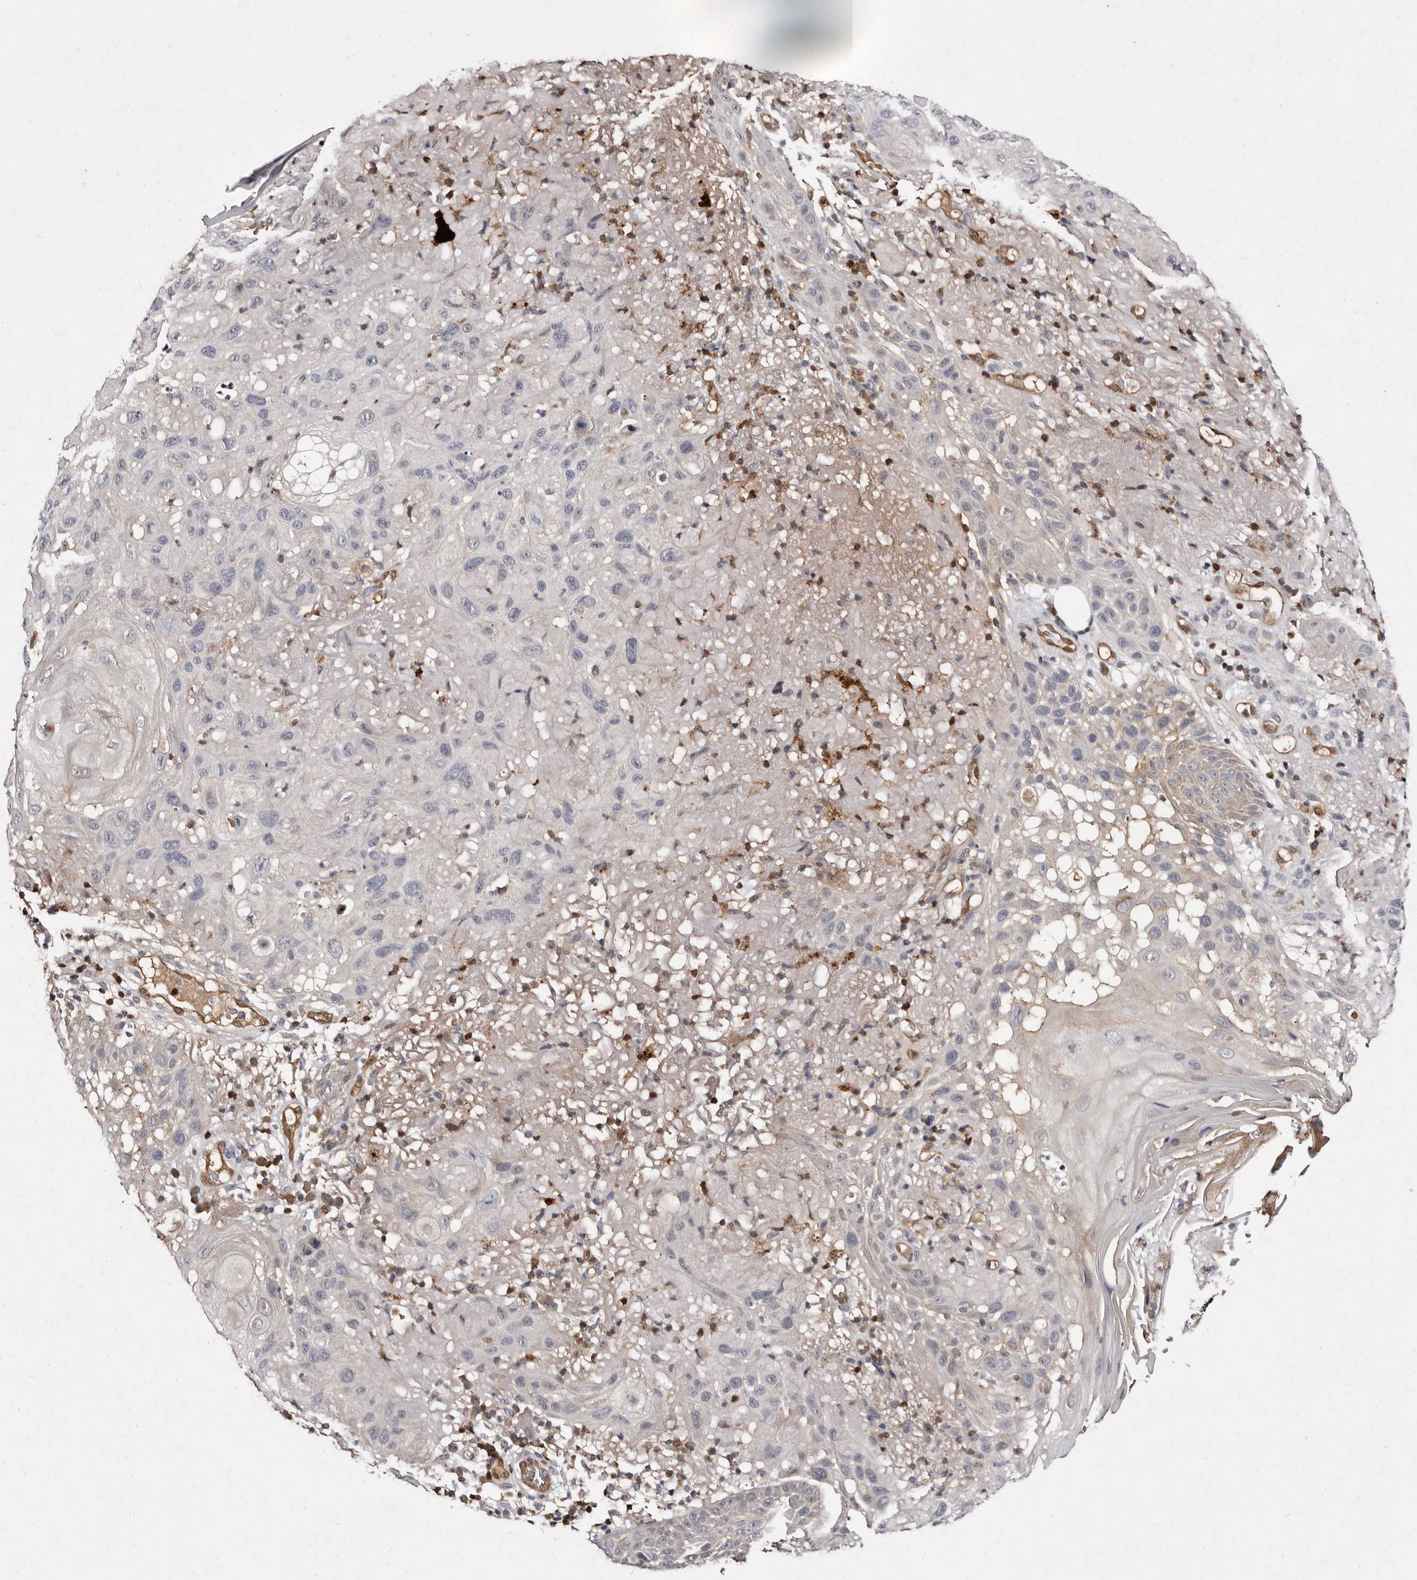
{"staining": {"intensity": "negative", "quantity": "none", "location": "none"}, "tissue": "skin cancer", "cell_type": "Tumor cells", "image_type": "cancer", "snomed": [{"axis": "morphology", "description": "Normal tissue, NOS"}, {"axis": "morphology", "description": "Squamous cell carcinoma, NOS"}, {"axis": "topography", "description": "Skin"}], "caption": "IHC histopathology image of neoplastic tissue: human squamous cell carcinoma (skin) stained with DAB (3,3'-diaminobenzidine) shows no significant protein staining in tumor cells.", "gene": "GIMAP4", "patient": {"sex": "female", "age": 96}}